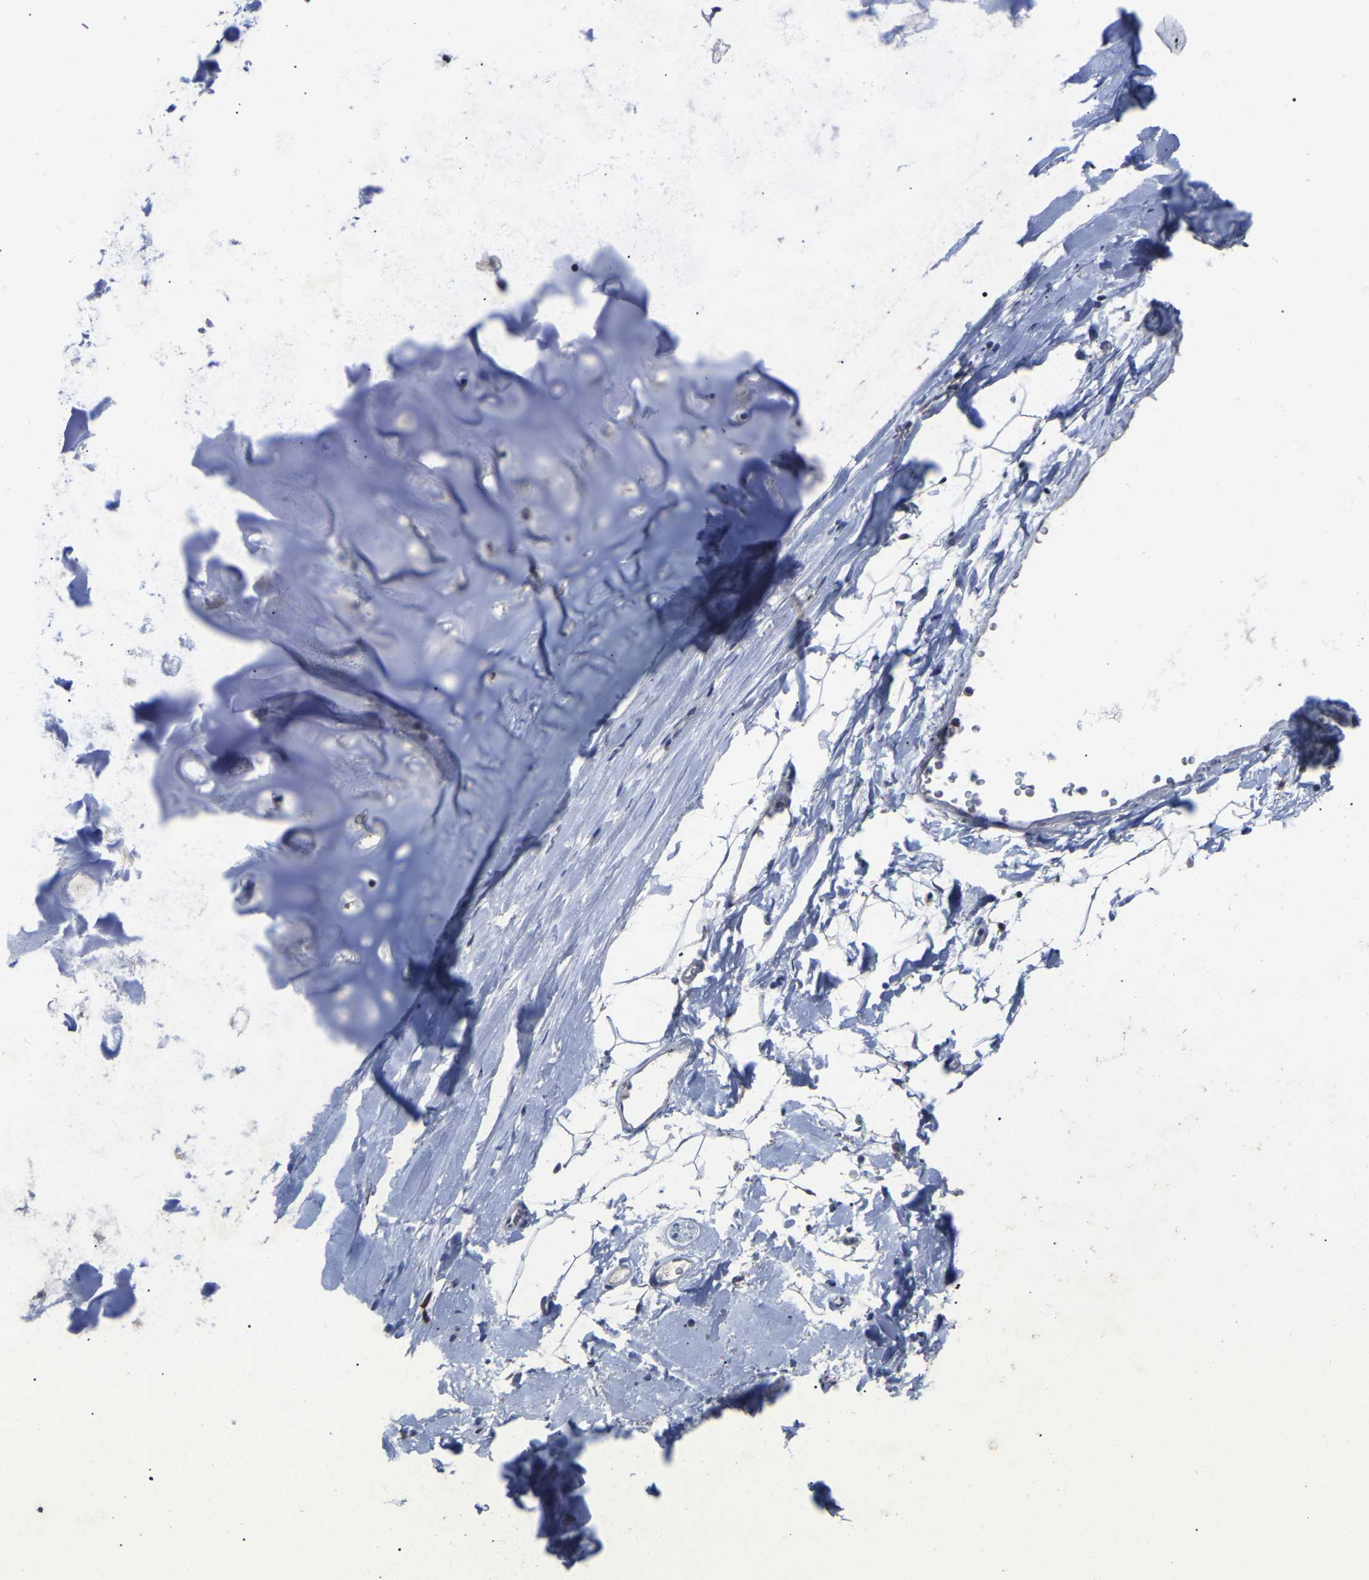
{"staining": {"intensity": "negative", "quantity": "none", "location": "none"}, "tissue": "adipose tissue", "cell_type": "Adipocytes", "image_type": "normal", "snomed": [{"axis": "morphology", "description": "Normal tissue, NOS"}, {"axis": "topography", "description": "Cartilage tissue"}, {"axis": "topography", "description": "Bronchus"}], "caption": "Adipose tissue stained for a protein using IHC shows no staining adipocytes.", "gene": "NOP53", "patient": {"sex": "female", "age": 53}}